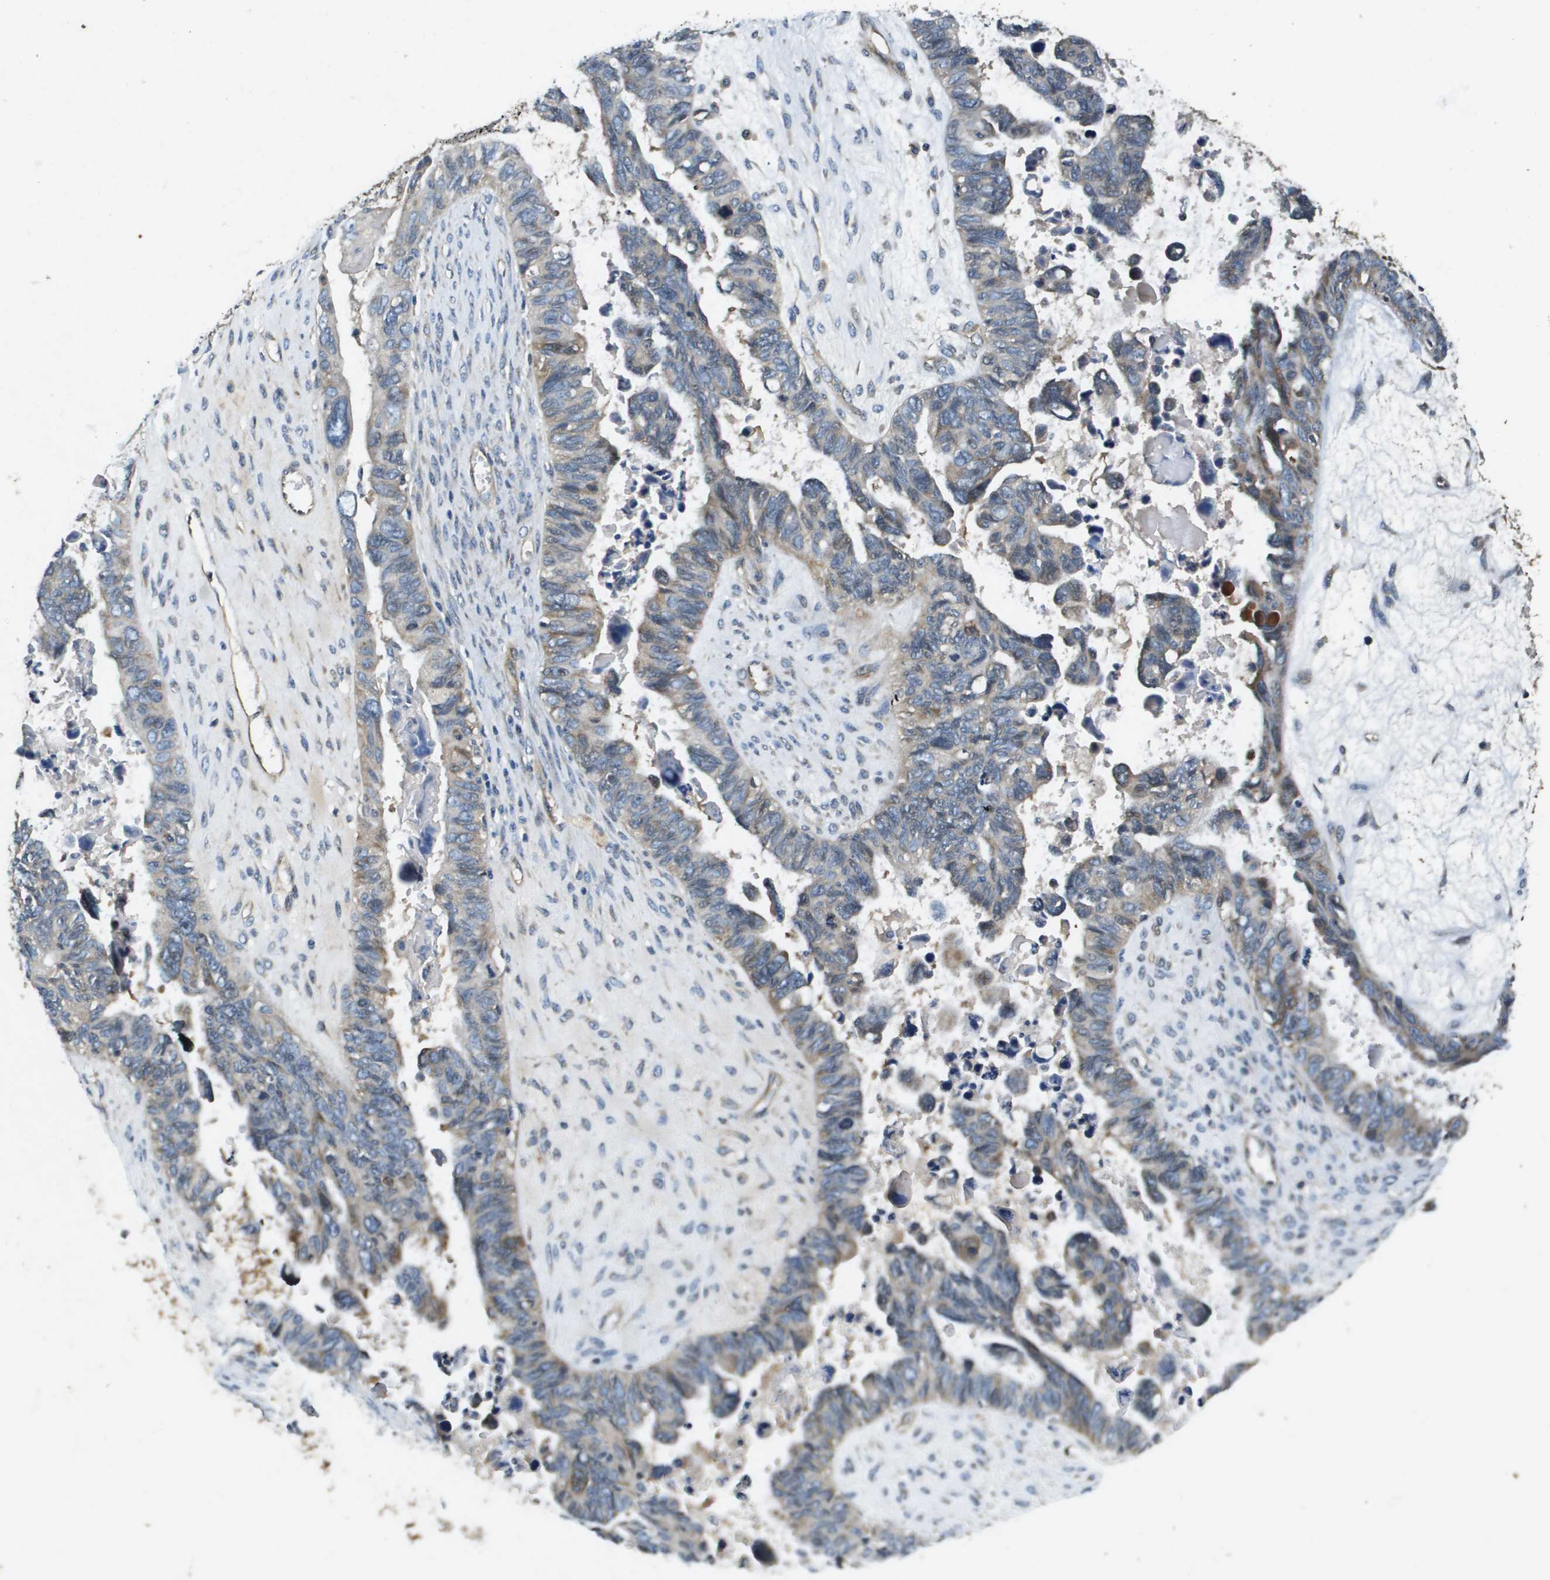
{"staining": {"intensity": "moderate", "quantity": "25%-75%", "location": "cytoplasmic/membranous"}, "tissue": "ovarian cancer", "cell_type": "Tumor cells", "image_type": "cancer", "snomed": [{"axis": "morphology", "description": "Cystadenocarcinoma, serous, NOS"}, {"axis": "topography", "description": "Ovary"}], "caption": "Moderate cytoplasmic/membranous protein positivity is appreciated in about 25%-75% of tumor cells in ovarian serous cystadenocarcinoma.", "gene": "PGAP3", "patient": {"sex": "female", "age": 79}}